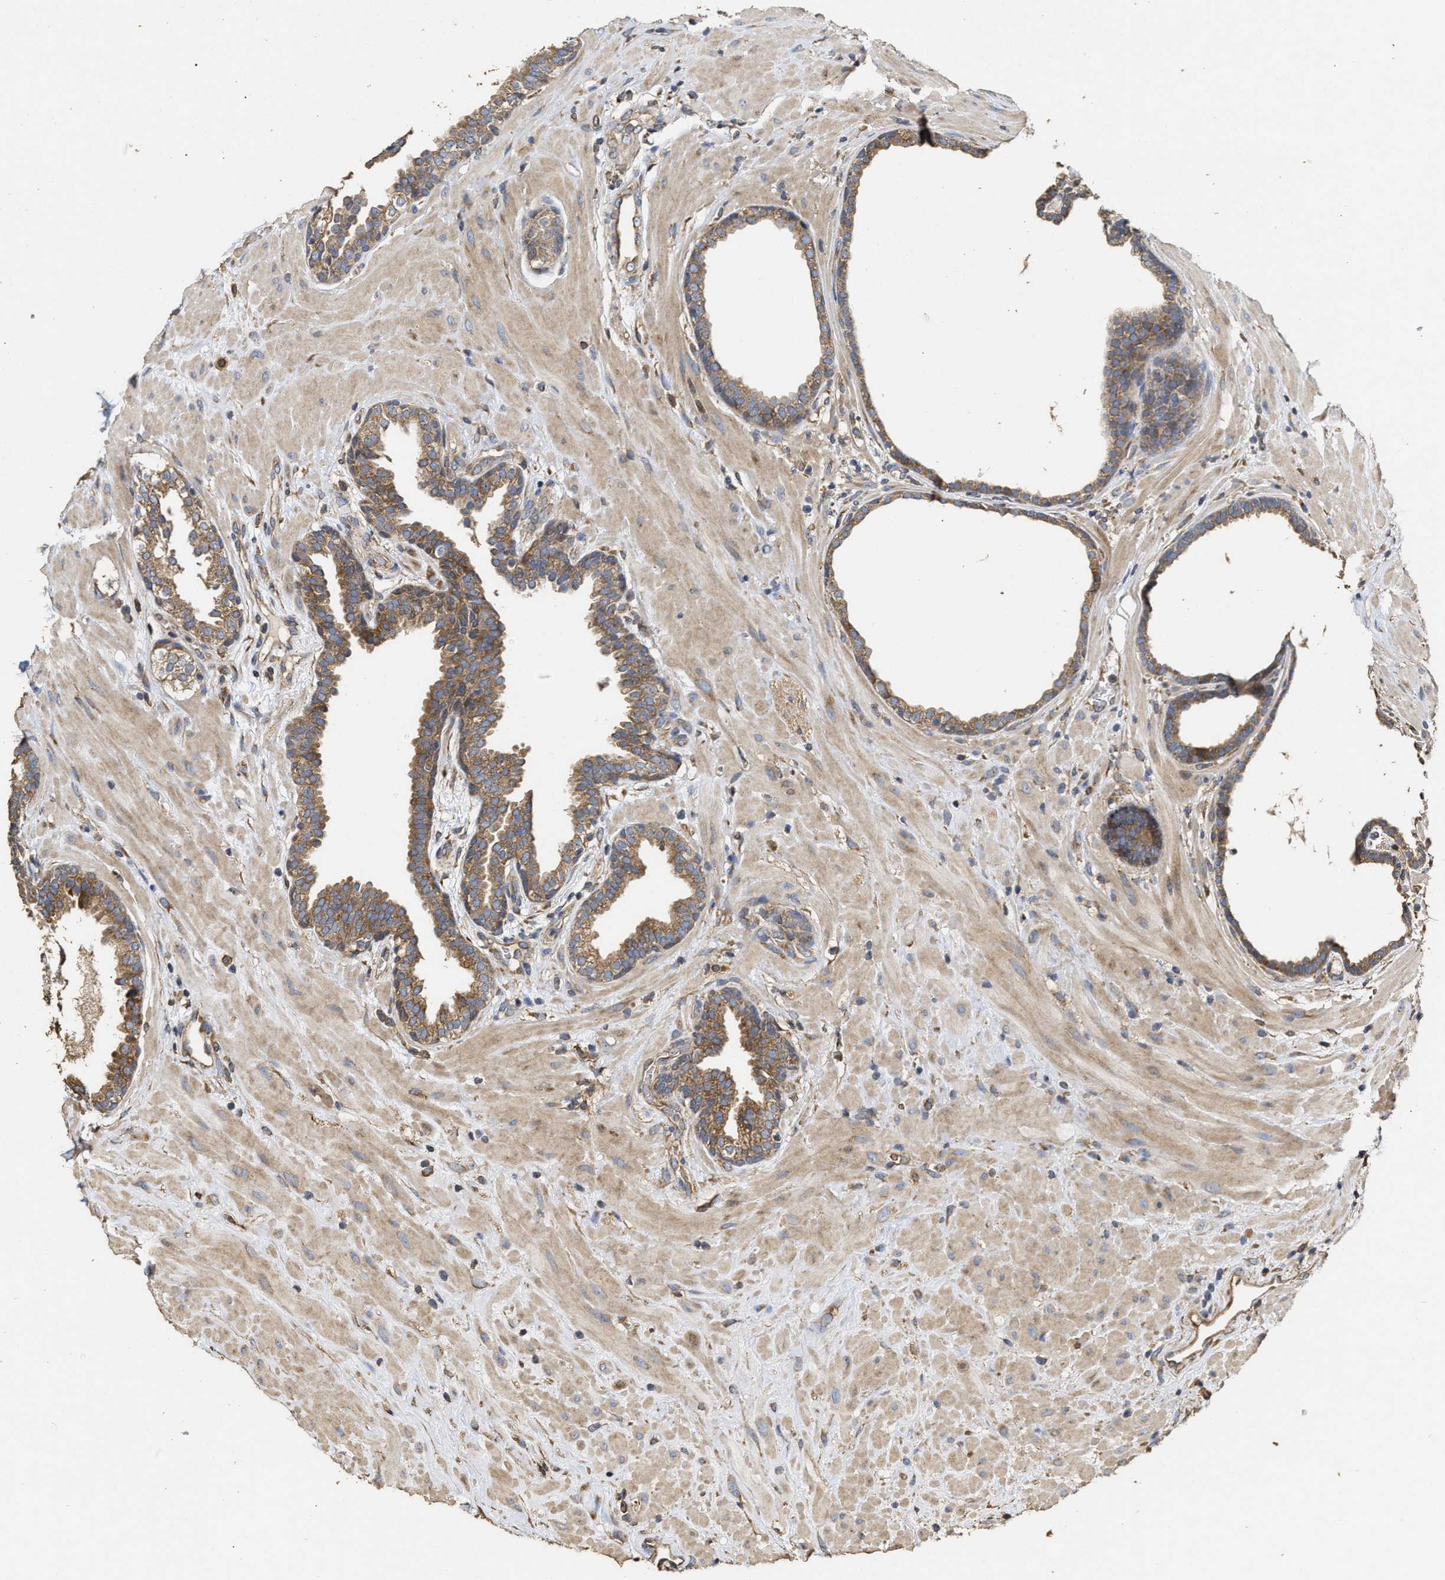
{"staining": {"intensity": "moderate", "quantity": ">75%", "location": "cytoplasmic/membranous"}, "tissue": "prostate", "cell_type": "Glandular cells", "image_type": "normal", "snomed": [{"axis": "morphology", "description": "Normal tissue, NOS"}, {"axis": "topography", "description": "Prostate"}], "caption": "Moderate cytoplasmic/membranous positivity for a protein is present in approximately >75% of glandular cells of unremarkable prostate using IHC.", "gene": "NAV1", "patient": {"sex": "male", "age": 51}}